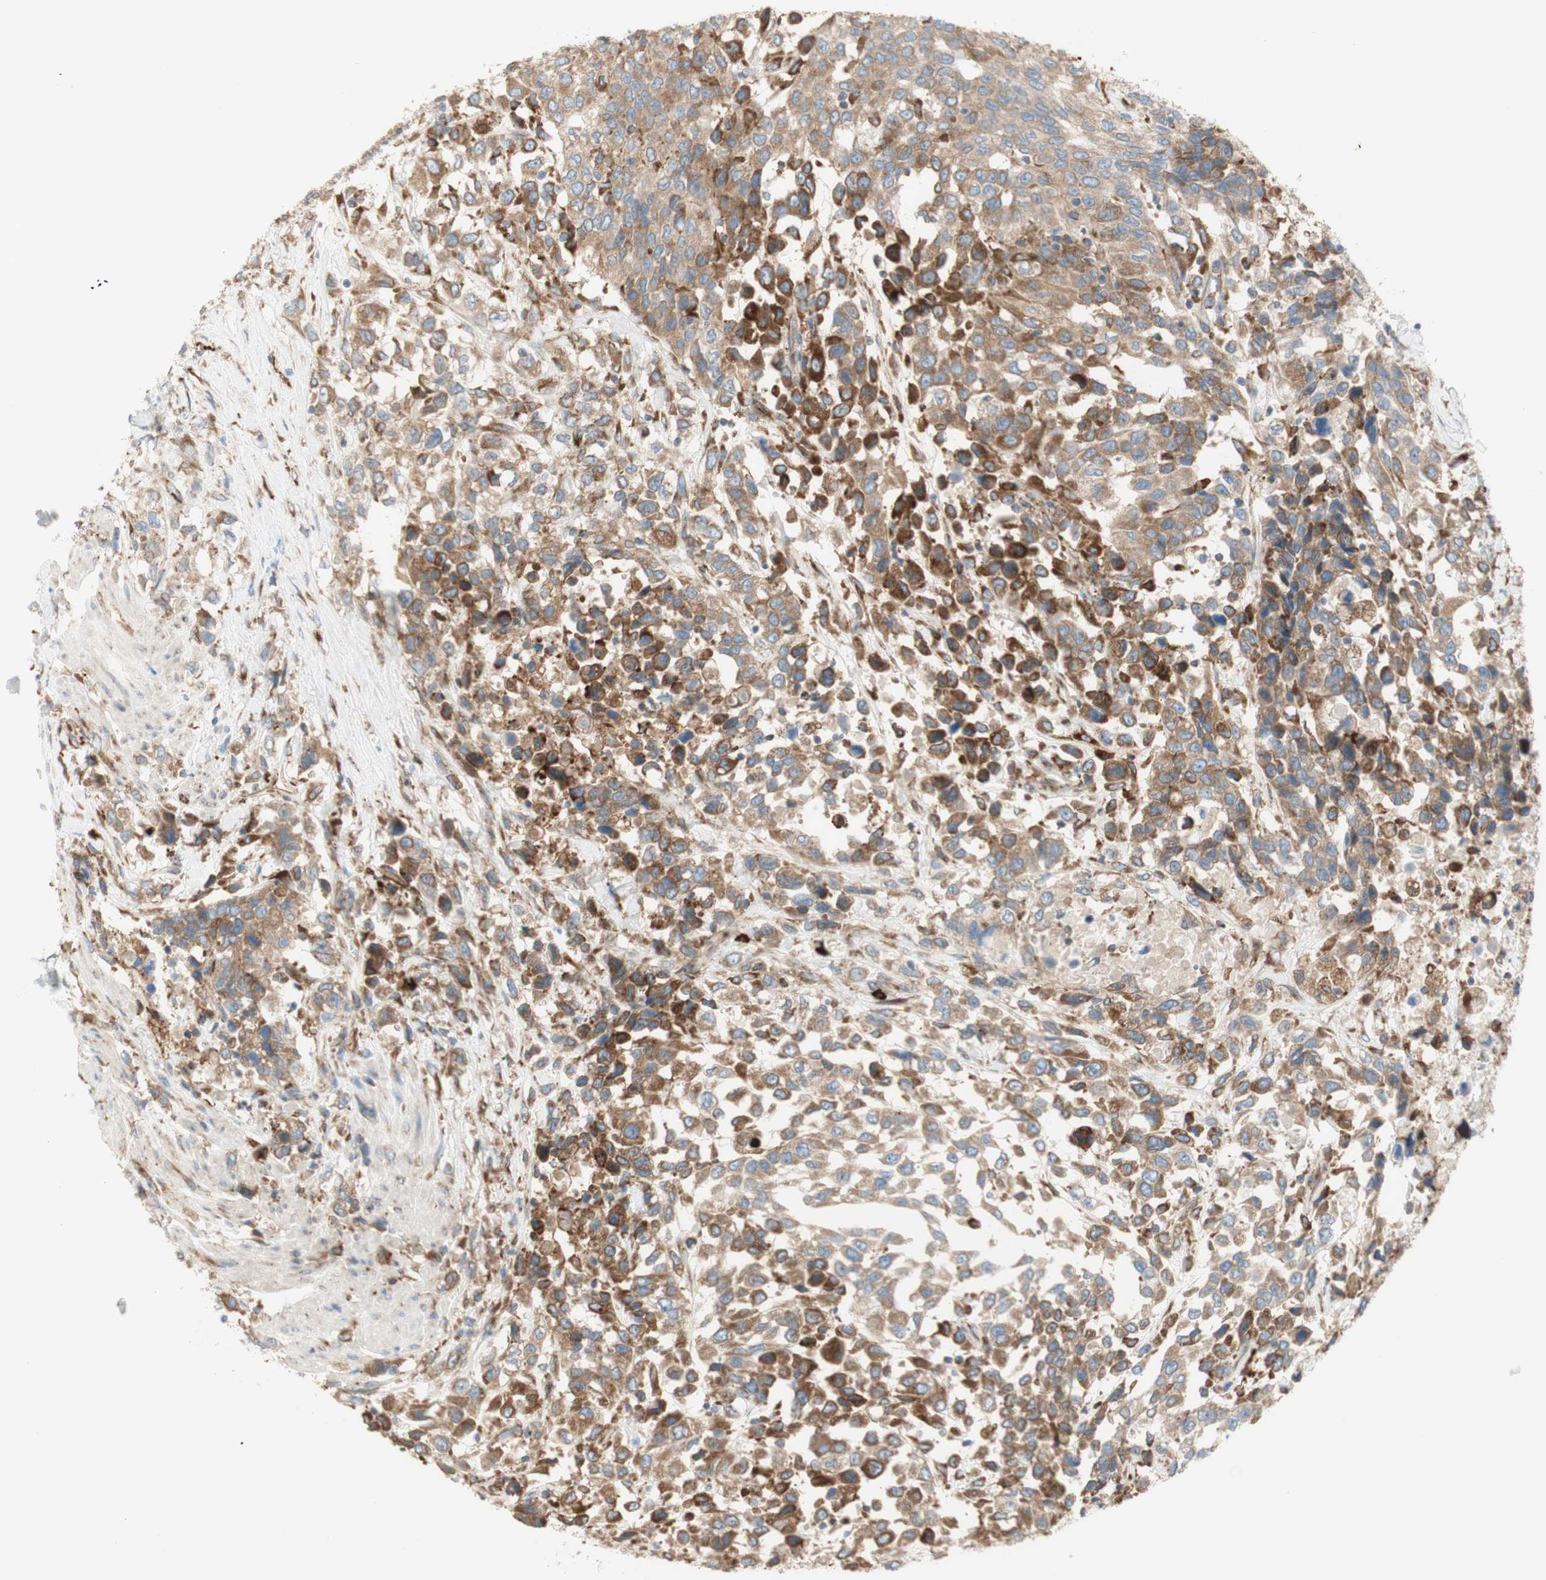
{"staining": {"intensity": "moderate", "quantity": ">75%", "location": "cytoplasmic/membranous"}, "tissue": "urothelial cancer", "cell_type": "Tumor cells", "image_type": "cancer", "snomed": [{"axis": "morphology", "description": "Urothelial carcinoma, High grade"}, {"axis": "topography", "description": "Urinary bladder"}], "caption": "Human urothelial cancer stained with a brown dye displays moderate cytoplasmic/membranous positive positivity in about >75% of tumor cells.", "gene": "MANF", "patient": {"sex": "female", "age": 80}}